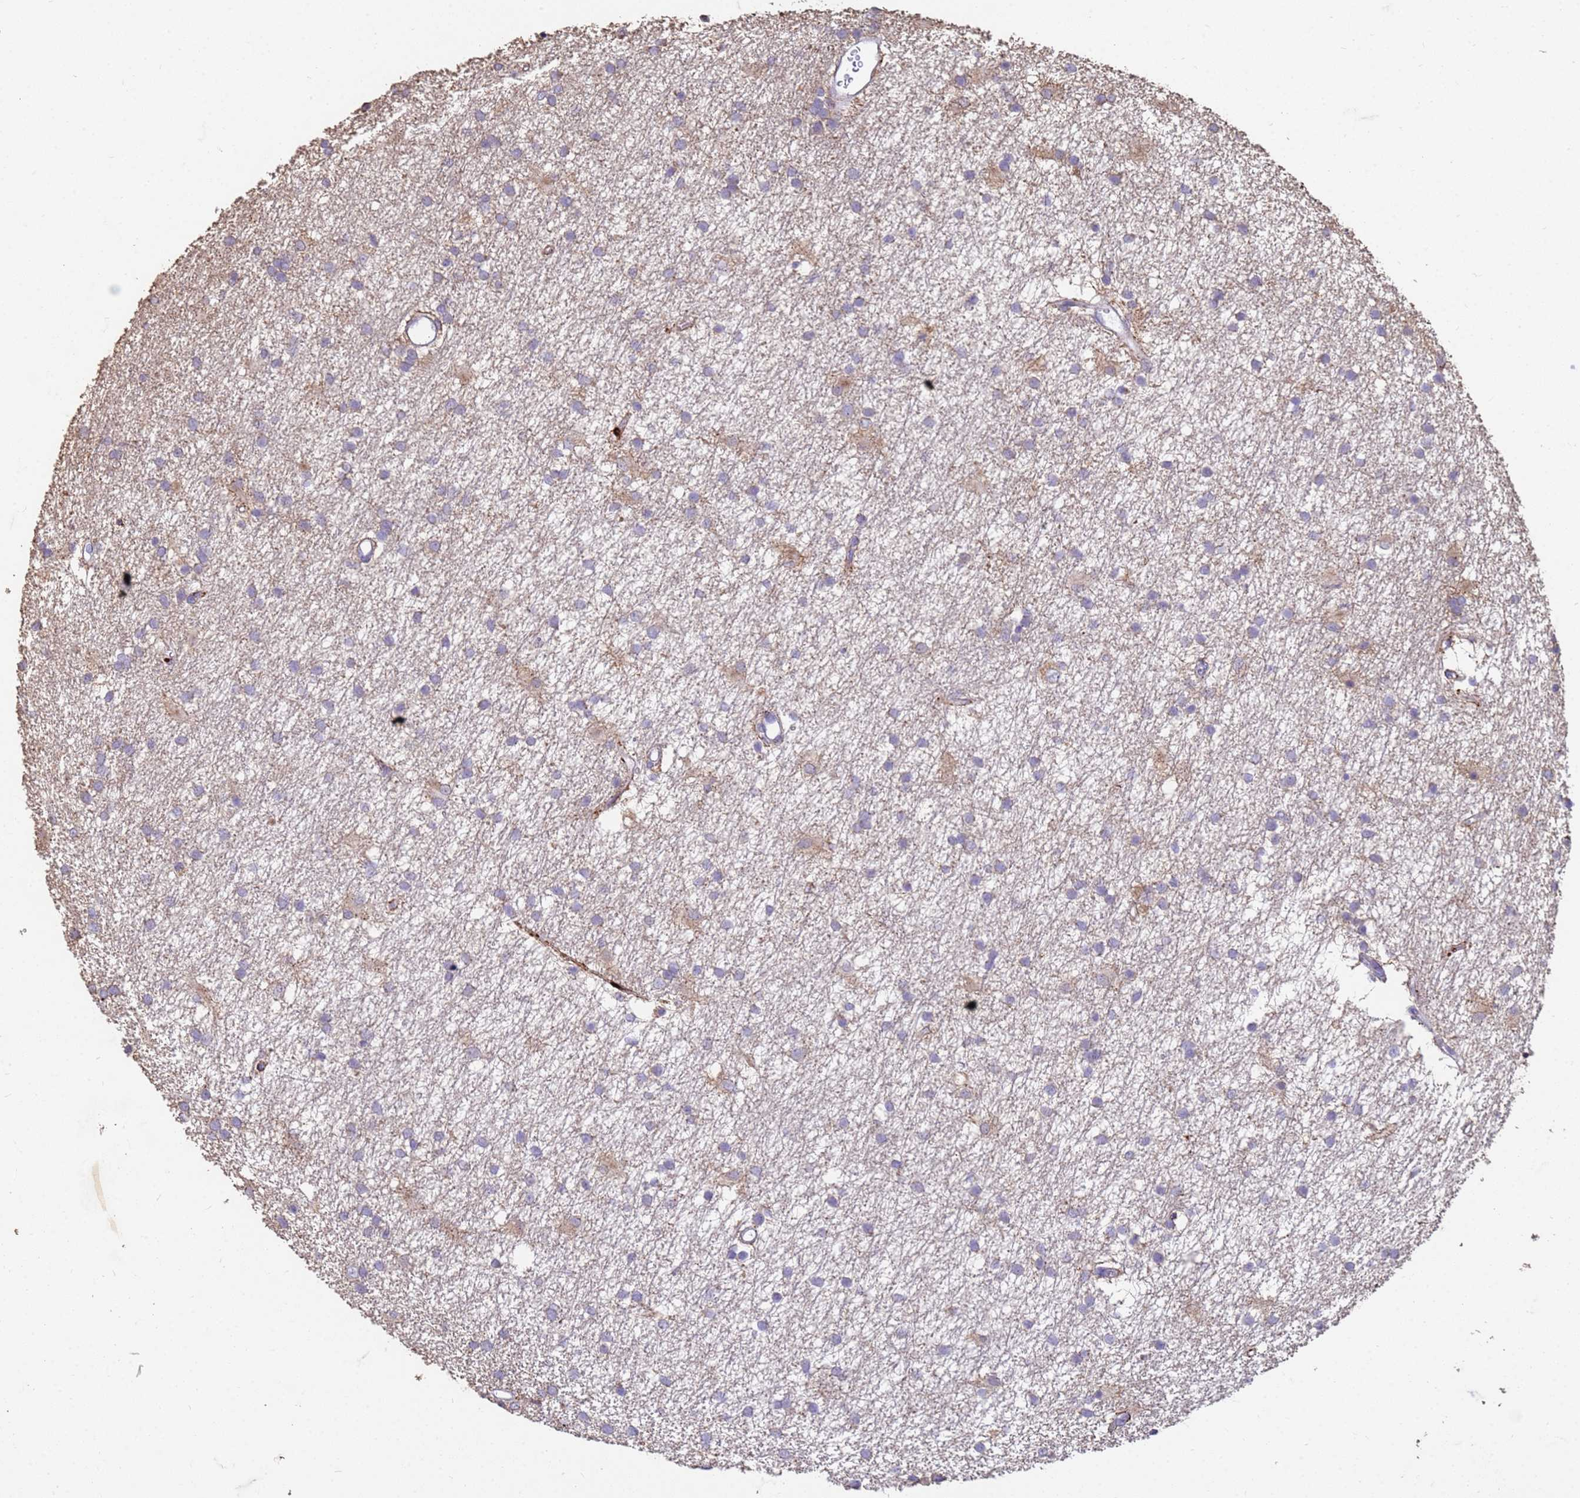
{"staining": {"intensity": "weak", "quantity": "<25%", "location": "cytoplasmic/membranous"}, "tissue": "glioma", "cell_type": "Tumor cells", "image_type": "cancer", "snomed": [{"axis": "morphology", "description": "Glioma, malignant, High grade"}, {"axis": "topography", "description": "Brain"}], "caption": "This is an immunohistochemistry image of human glioma. There is no staining in tumor cells.", "gene": "SLC25A15", "patient": {"sex": "male", "age": 77}}